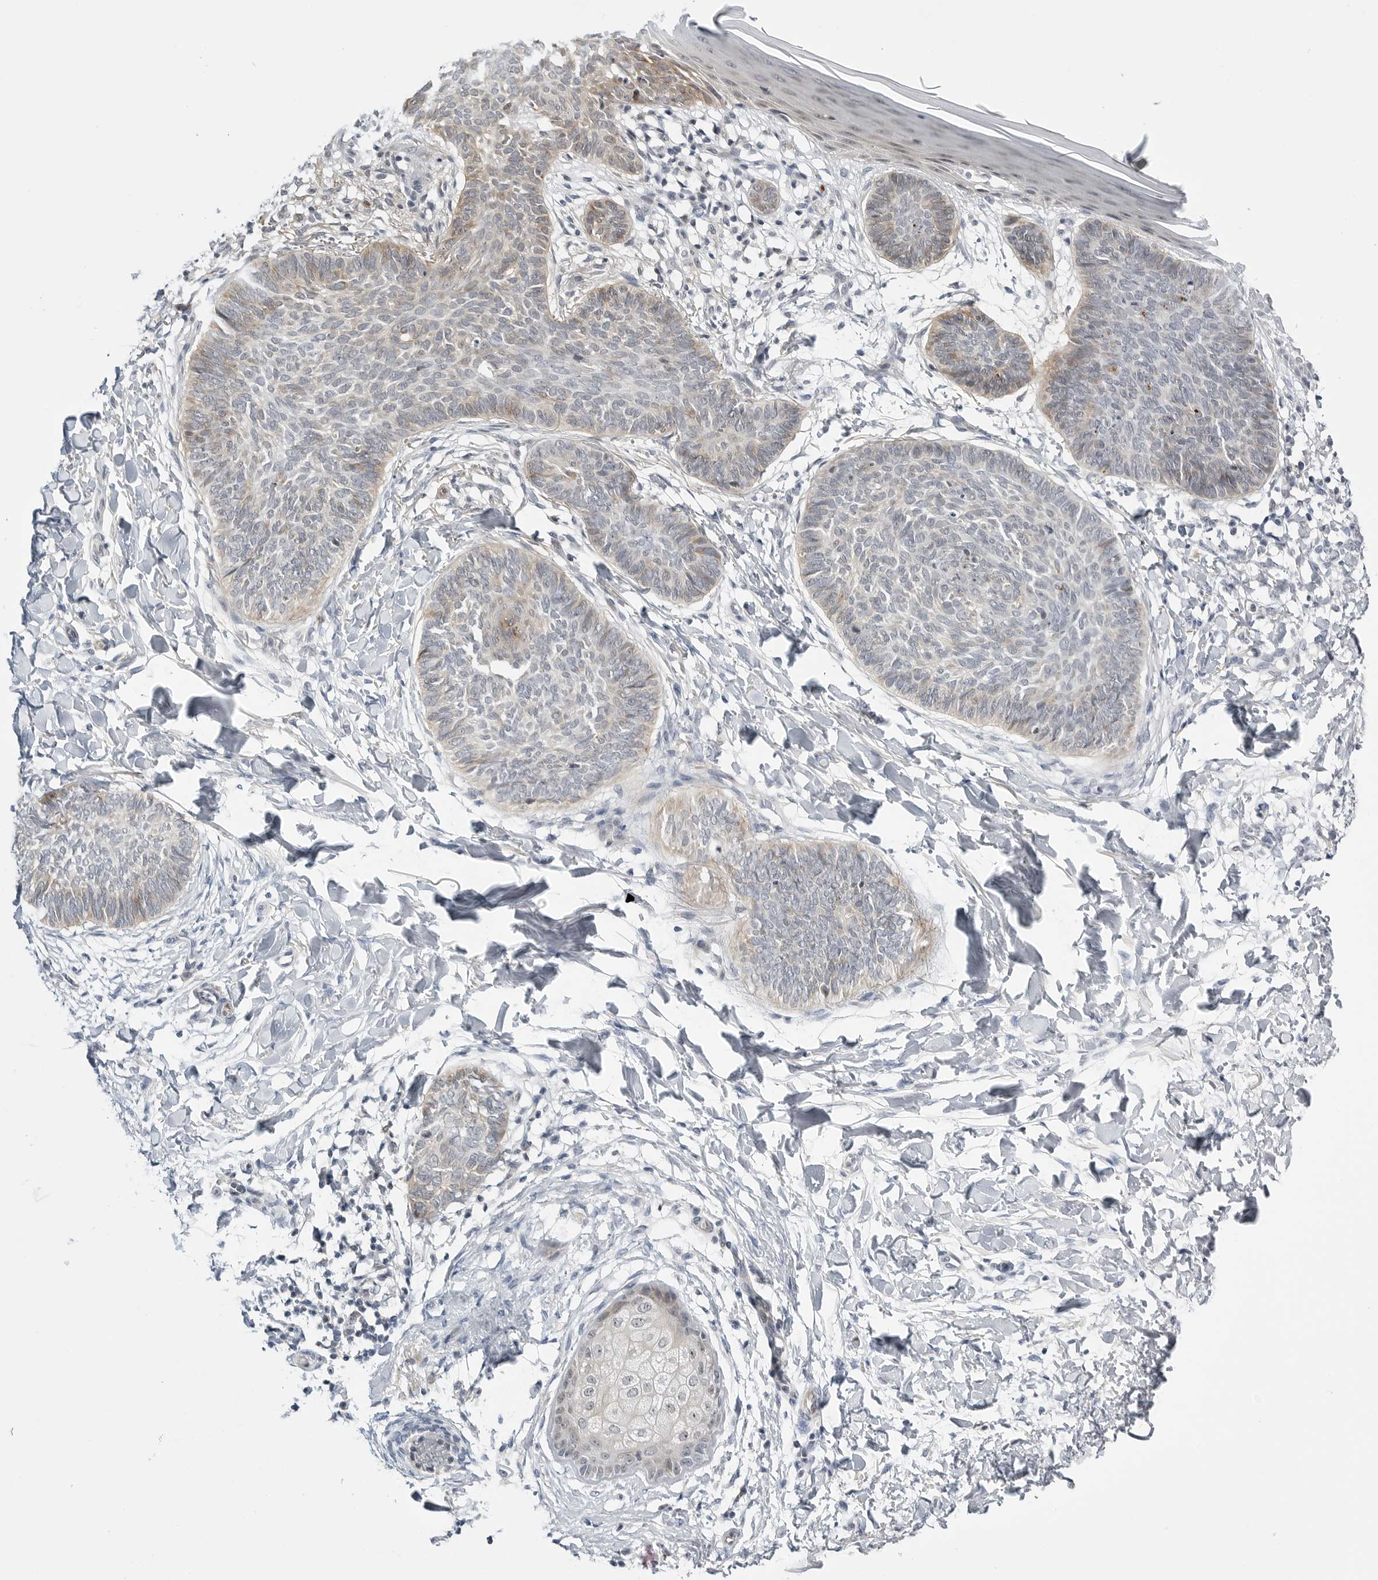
{"staining": {"intensity": "moderate", "quantity": "<25%", "location": "cytoplasmic/membranous"}, "tissue": "skin cancer", "cell_type": "Tumor cells", "image_type": "cancer", "snomed": [{"axis": "morphology", "description": "Normal tissue, NOS"}, {"axis": "morphology", "description": "Basal cell carcinoma"}, {"axis": "topography", "description": "Skin"}], "caption": "Skin cancer (basal cell carcinoma) tissue displays moderate cytoplasmic/membranous expression in approximately <25% of tumor cells", "gene": "MAP2K5", "patient": {"sex": "male", "age": 50}}